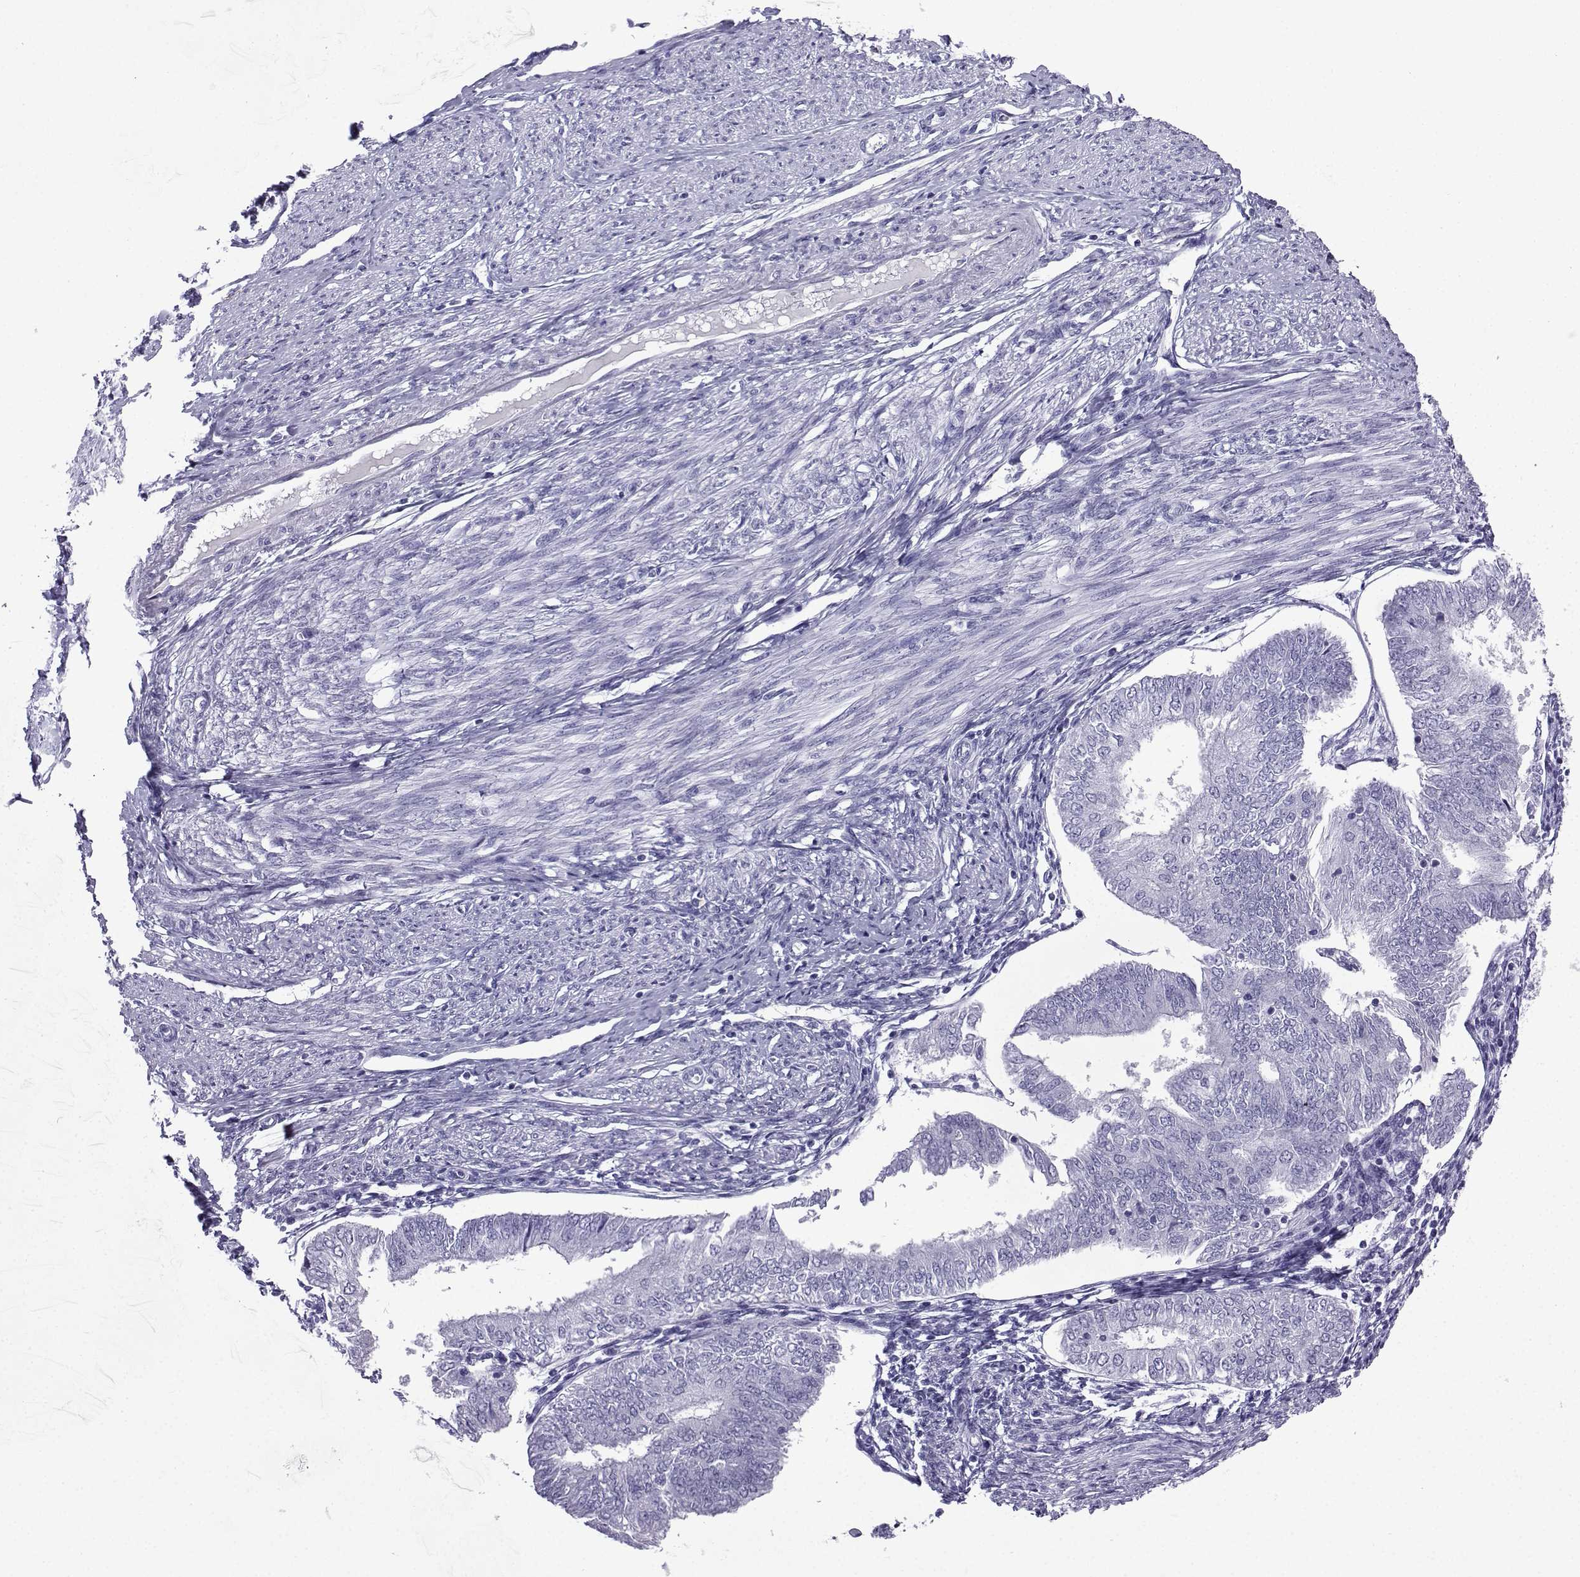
{"staining": {"intensity": "negative", "quantity": "none", "location": "none"}, "tissue": "endometrial cancer", "cell_type": "Tumor cells", "image_type": "cancer", "snomed": [{"axis": "morphology", "description": "Adenocarcinoma, NOS"}, {"axis": "topography", "description": "Endometrium"}], "caption": "Immunohistochemistry histopathology image of neoplastic tissue: adenocarcinoma (endometrial) stained with DAB exhibits no significant protein expression in tumor cells. (Stains: DAB (3,3'-diaminobenzidine) immunohistochemistry with hematoxylin counter stain, Microscopy: brightfield microscopy at high magnification).", "gene": "SLC18A2", "patient": {"sex": "female", "age": 58}}